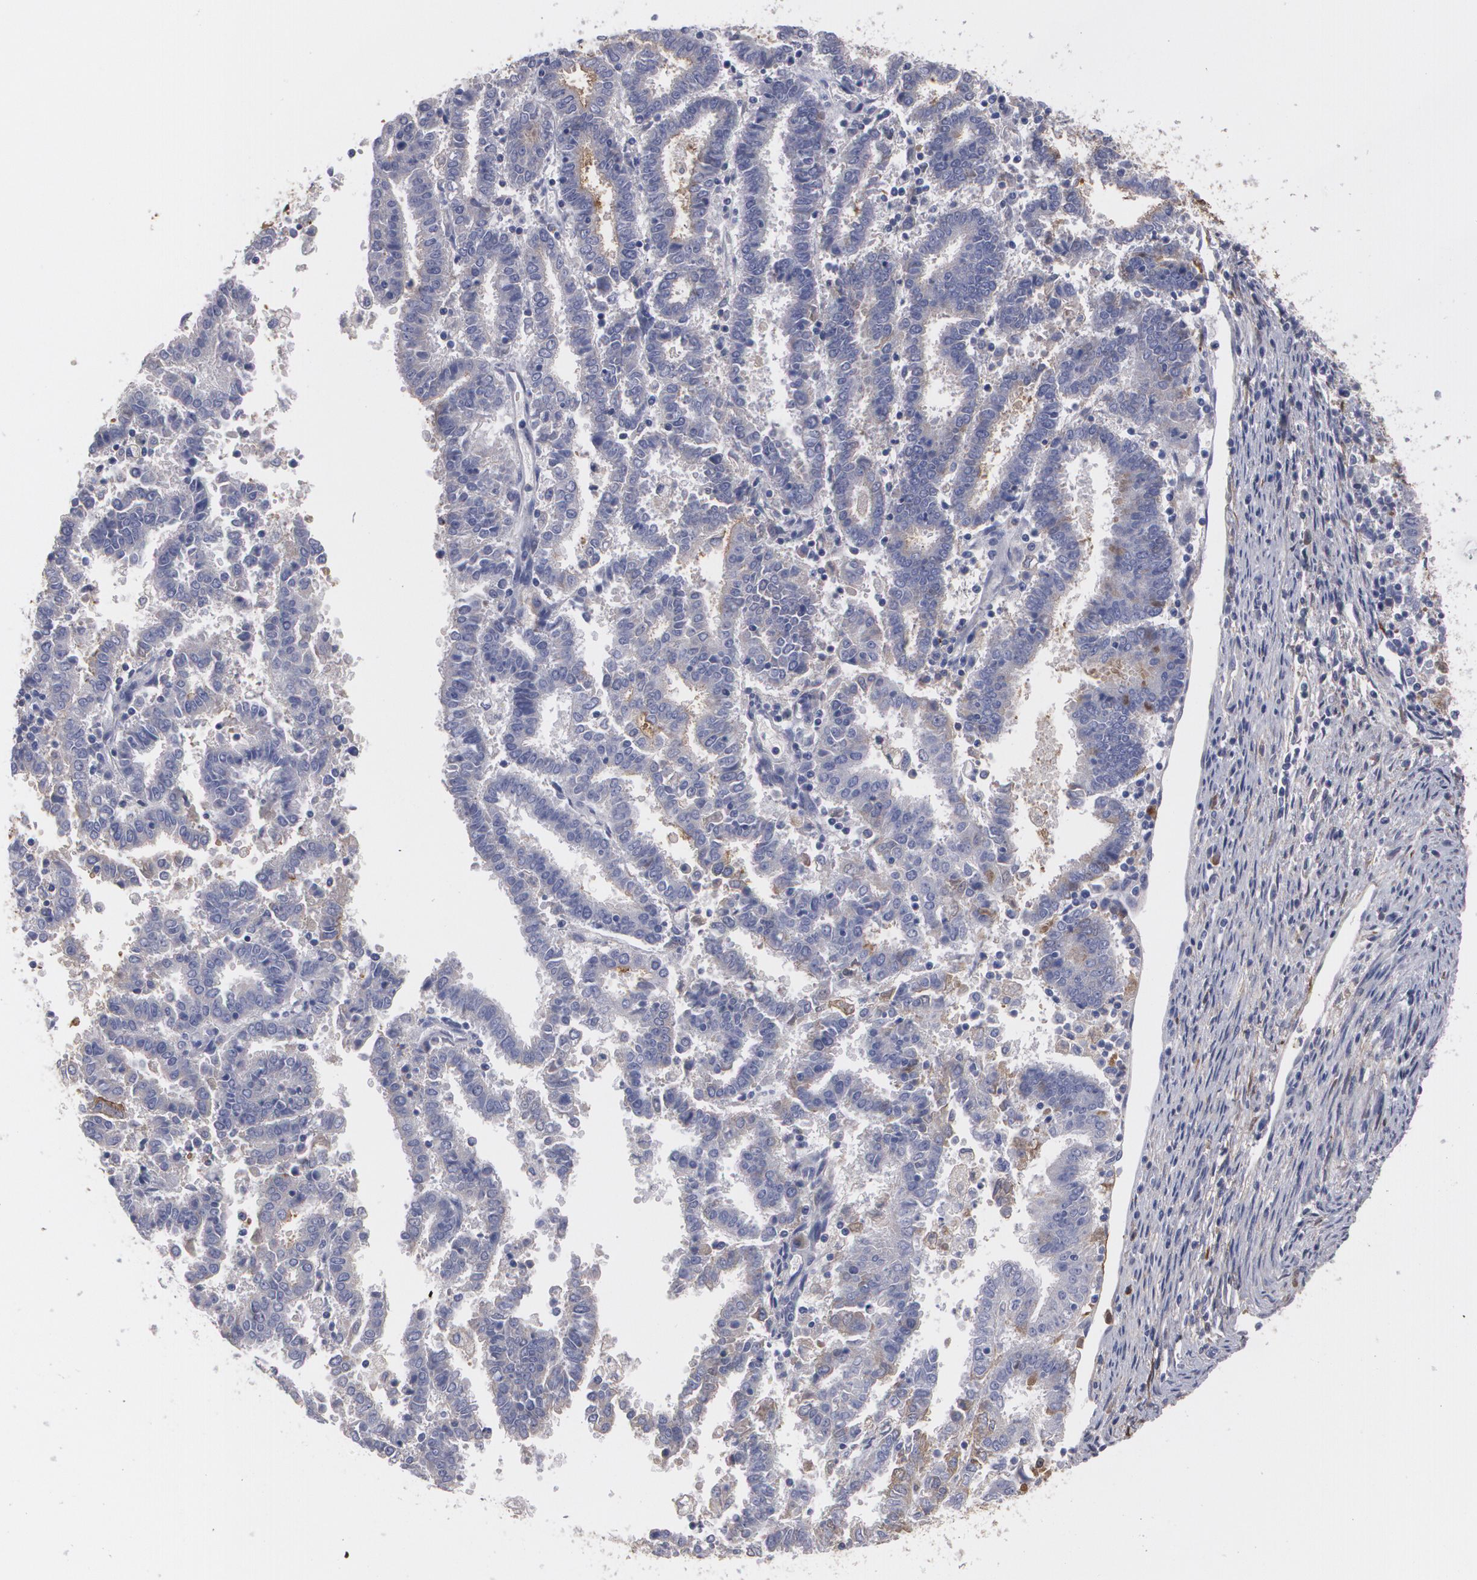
{"staining": {"intensity": "negative", "quantity": "none", "location": "none"}, "tissue": "endometrial cancer", "cell_type": "Tumor cells", "image_type": "cancer", "snomed": [{"axis": "morphology", "description": "Adenocarcinoma, NOS"}, {"axis": "topography", "description": "Uterus"}], "caption": "Tumor cells show no significant staining in endometrial cancer.", "gene": "FBLN1", "patient": {"sex": "female", "age": 83}}